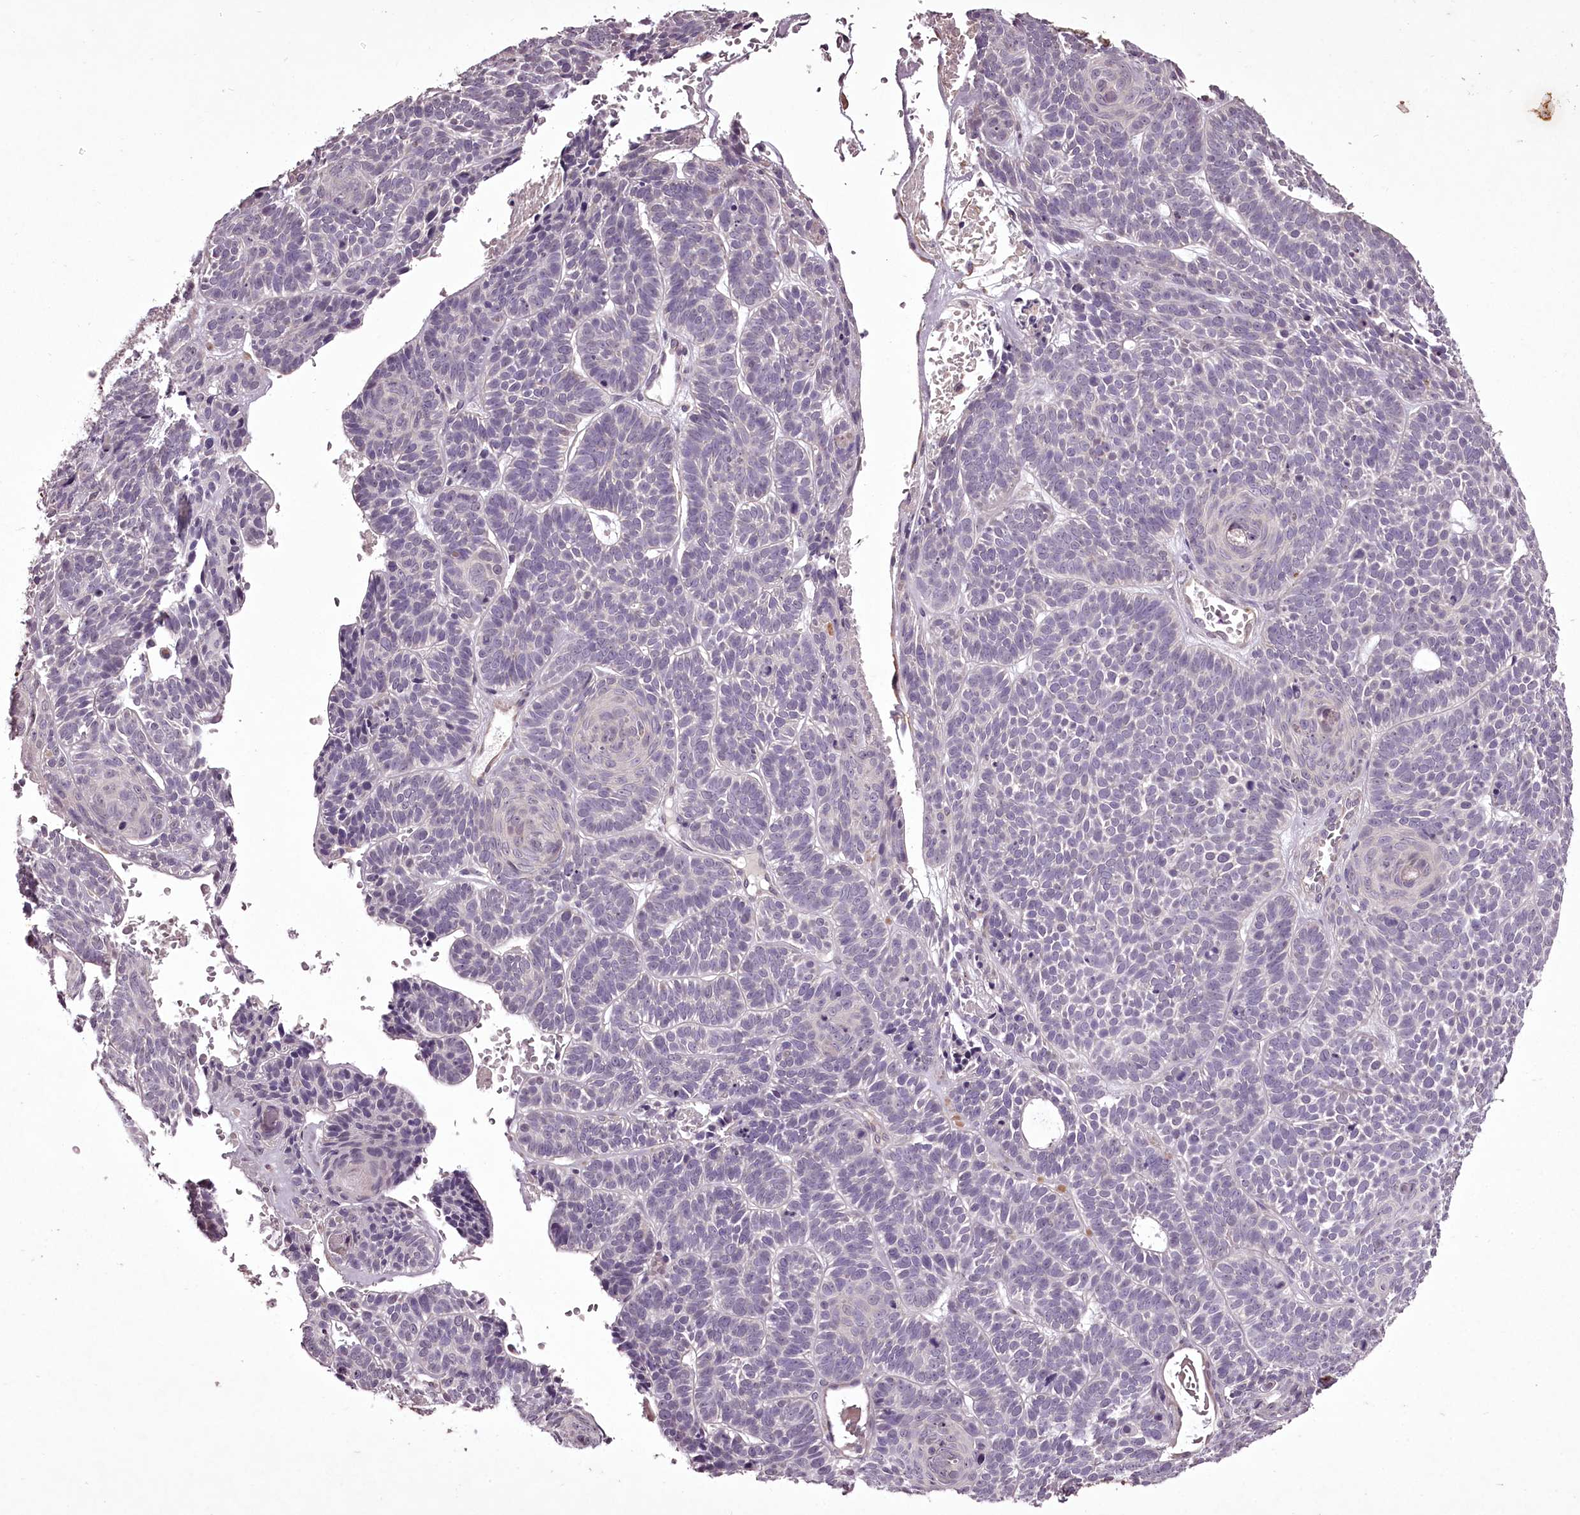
{"staining": {"intensity": "negative", "quantity": "none", "location": "none"}, "tissue": "skin cancer", "cell_type": "Tumor cells", "image_type": "cancer", "snomed": [{"axis": "morphology", "description": "Basal cell carcinoma"}, {"axis": "topography", "description": "Skin"}], "caption": "Immunohistochemistry (IHC) of skin cancer (basal cell carcinoma) exhibits no staining in tumor cells. (Stains: DAB immunohistochemistry with hematoxylin counter stain, Microscopy: brightfield microscopy at high magnification).", "gene": "C1orf56", "patient": {"sex": "male", "age": 85}}